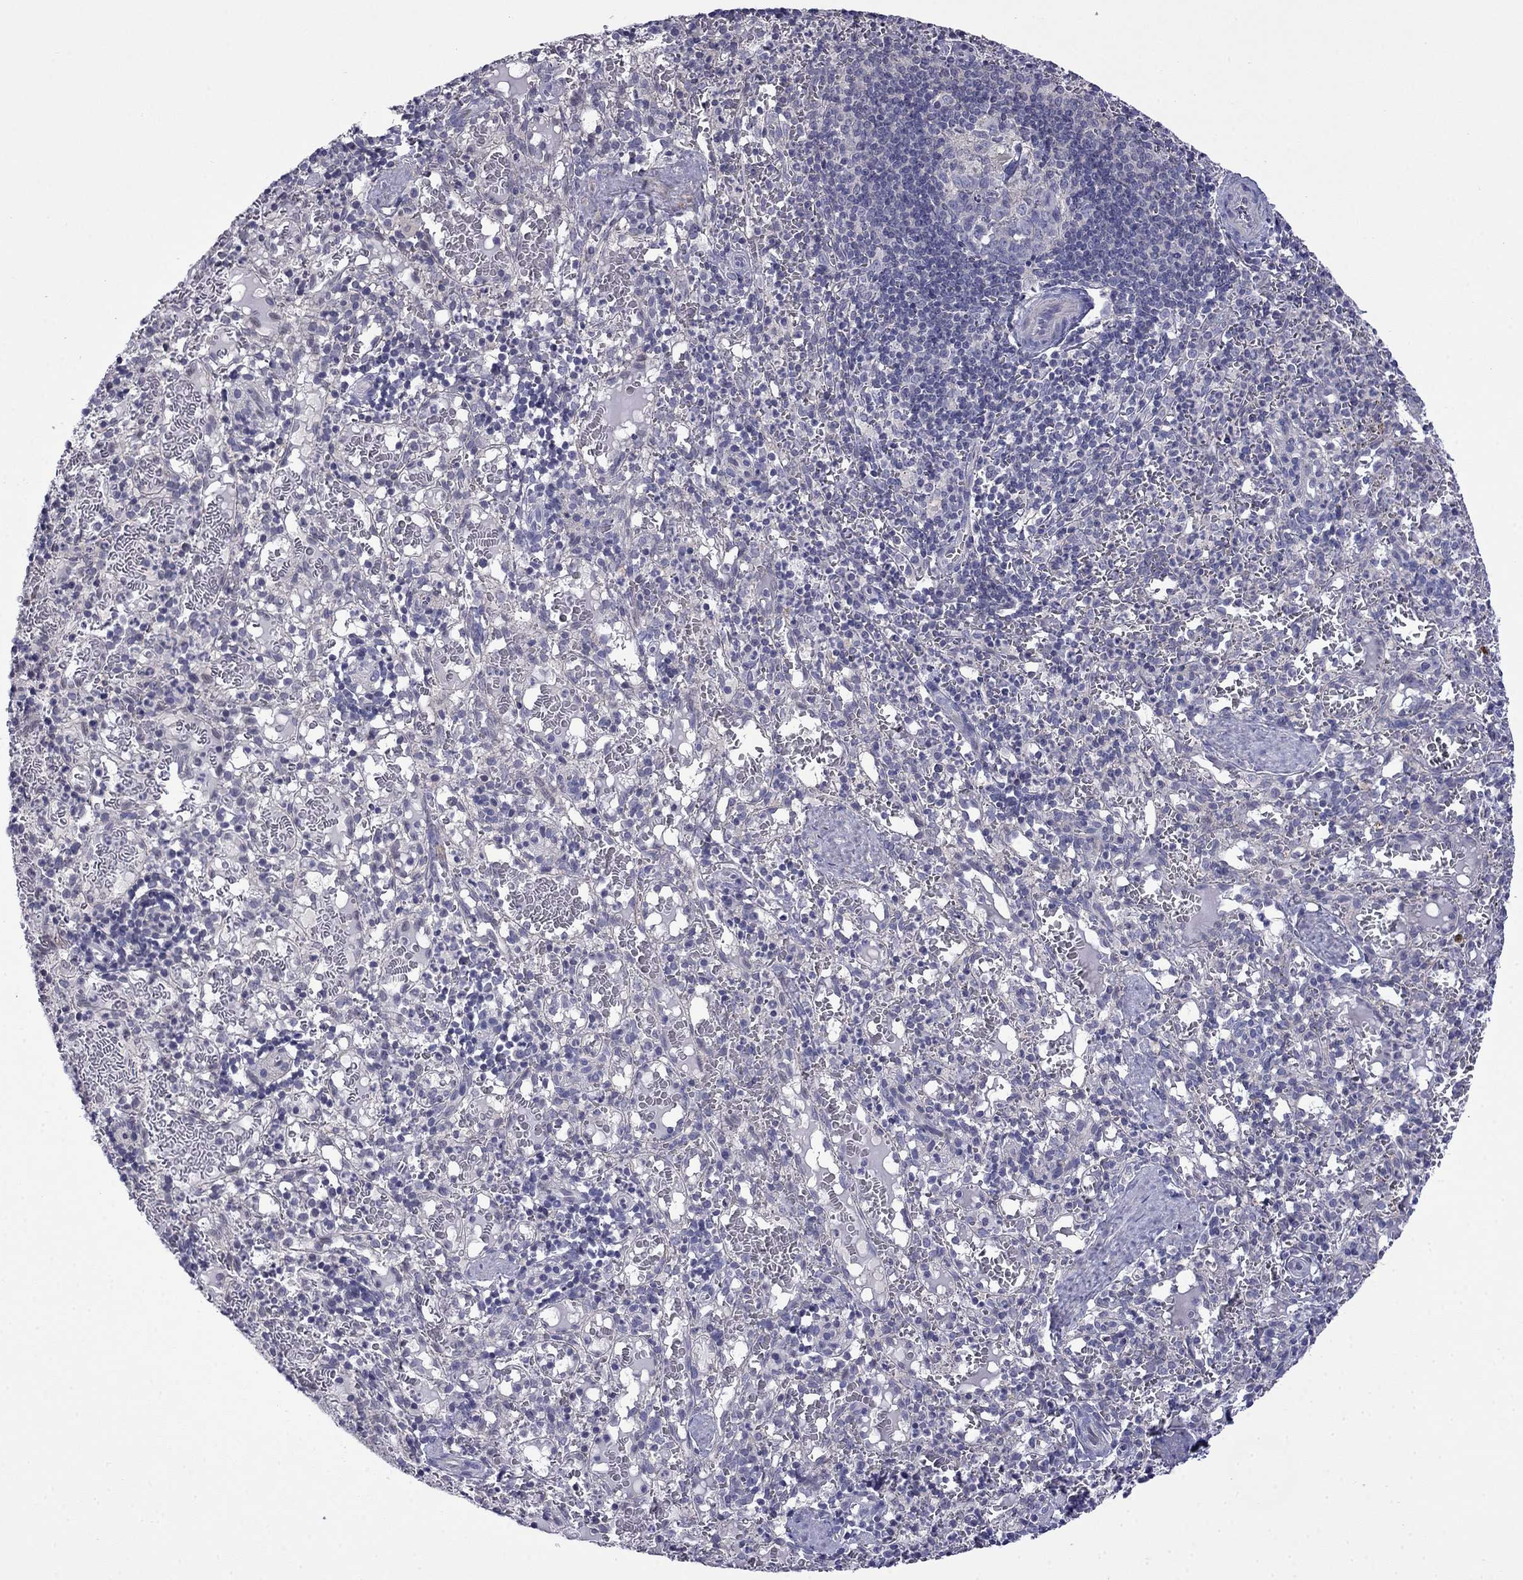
{"staining": {"intensity": "negative", "quantity": "none", "location": "none"}, "tissue": "spleen", "cell_type": "Cells in red pulp", "image_type": "normal", "snomed": [{"axis": "morphology", "description": "Normal tissue, NOS"}, {"axis": "topography", "description": "Spleen"}], "caption": "Spleen was stained to show a protein in brown. There is no significant positivity in cells in red pulp. The staining was performed using DAB to visualize the protein expression in brown, while the nuclei were stained in blue with hematoxylin (Magnification: 20x).", "gene": "PRR18", "patient": {"sex": "male", "age": 11}}